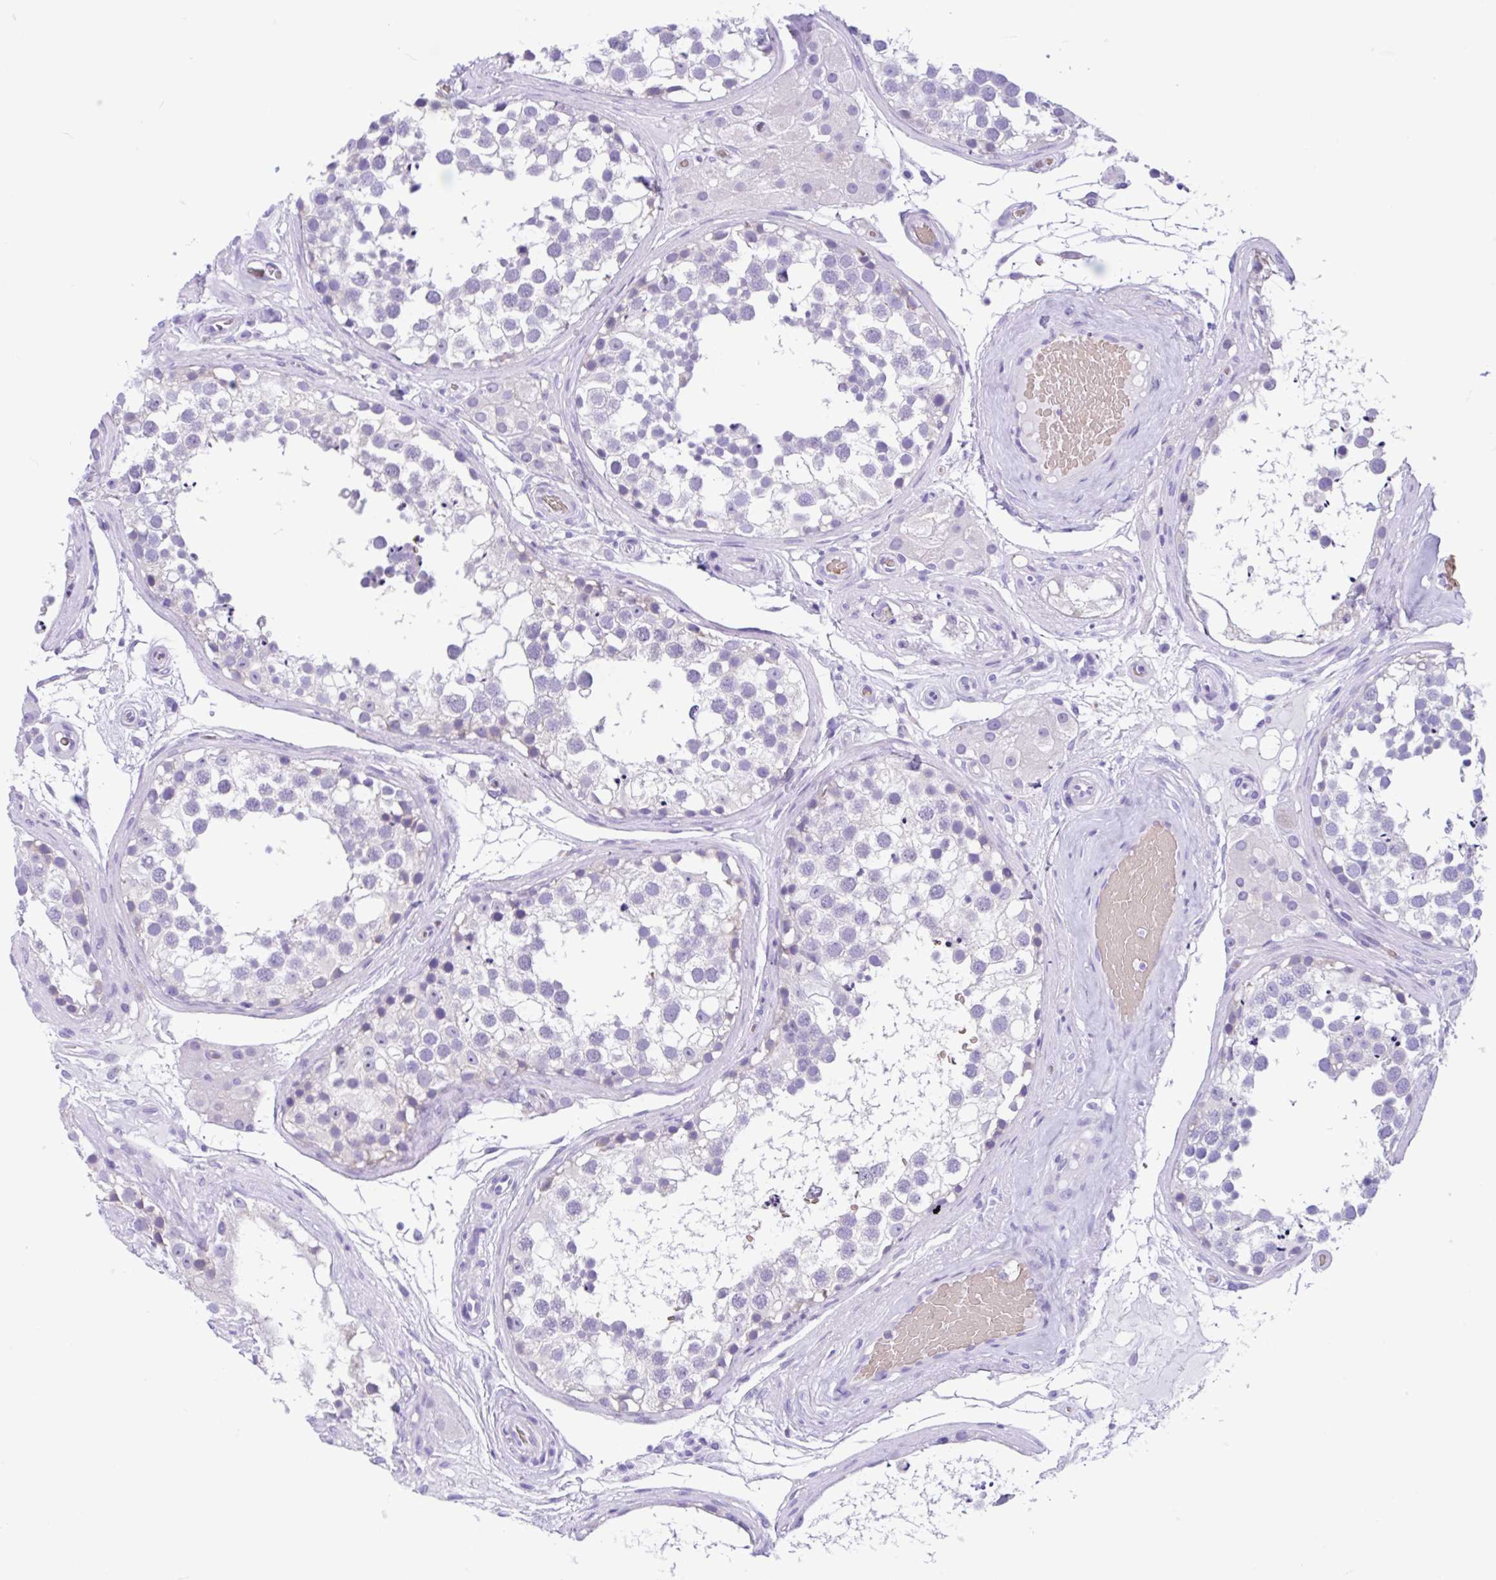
{"staining": {"intensity": "negative", "quantity": "none", "location": "none"}, "tissue": "testis", "cell_type": "Cells in seminiferous ducts", "image_type": "normal", "snomed": [{"axis": "morphology", "description": "Normal tissue, NOS"}, {"axis": "morphology", "description": "Seminoma, NOS"}, {"axis": "topography", "description": "Testis"}], "caption": "This is an immunohistochemistry (IHC) image of benign human testis. There is no staining in cells in seminiferous ducts.", "gene": "TMEM79", "patient": {"sex": "male", "age": 65}}